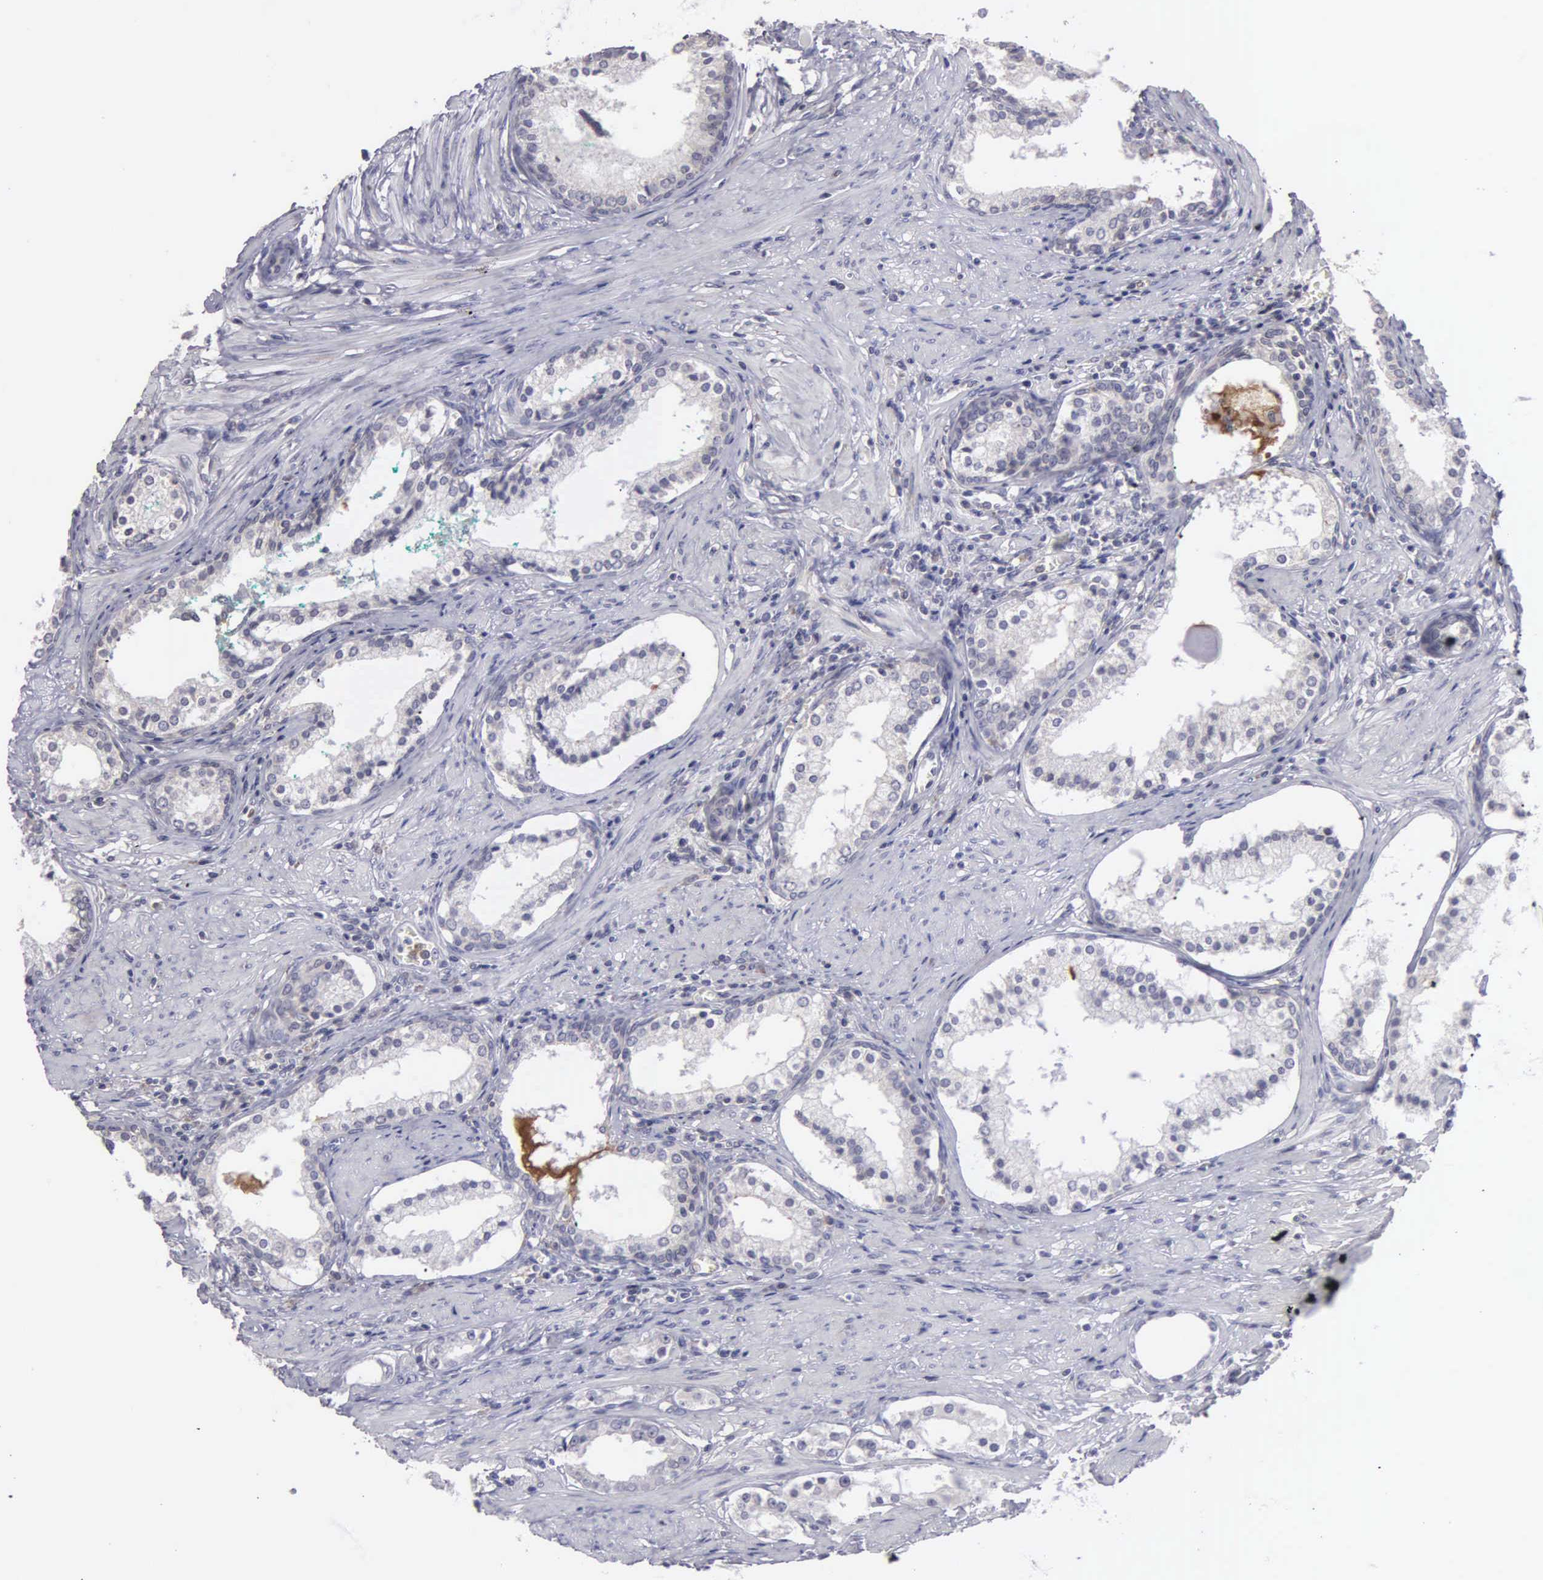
{"staining": {"intensity": "negative", "quantity": "none", "location": "none"}, "tissue": "prostate cancer", "cell_type": "Tumor cells", "image_type": "cancer", "snomed": [{"axis": "morphology", "description": "Adenocarcinoma, Medium grade"}, {"axis": "topography", "description": "Prostate"}], "caption": "Human medium-grade adenocarcinoma (prostate) stained for a protein using immunohistochemistry (IHC) exhibits no expression in tumor cells.", "gene": "BRD1", "patient": {"sex": "male", "age": 73}}